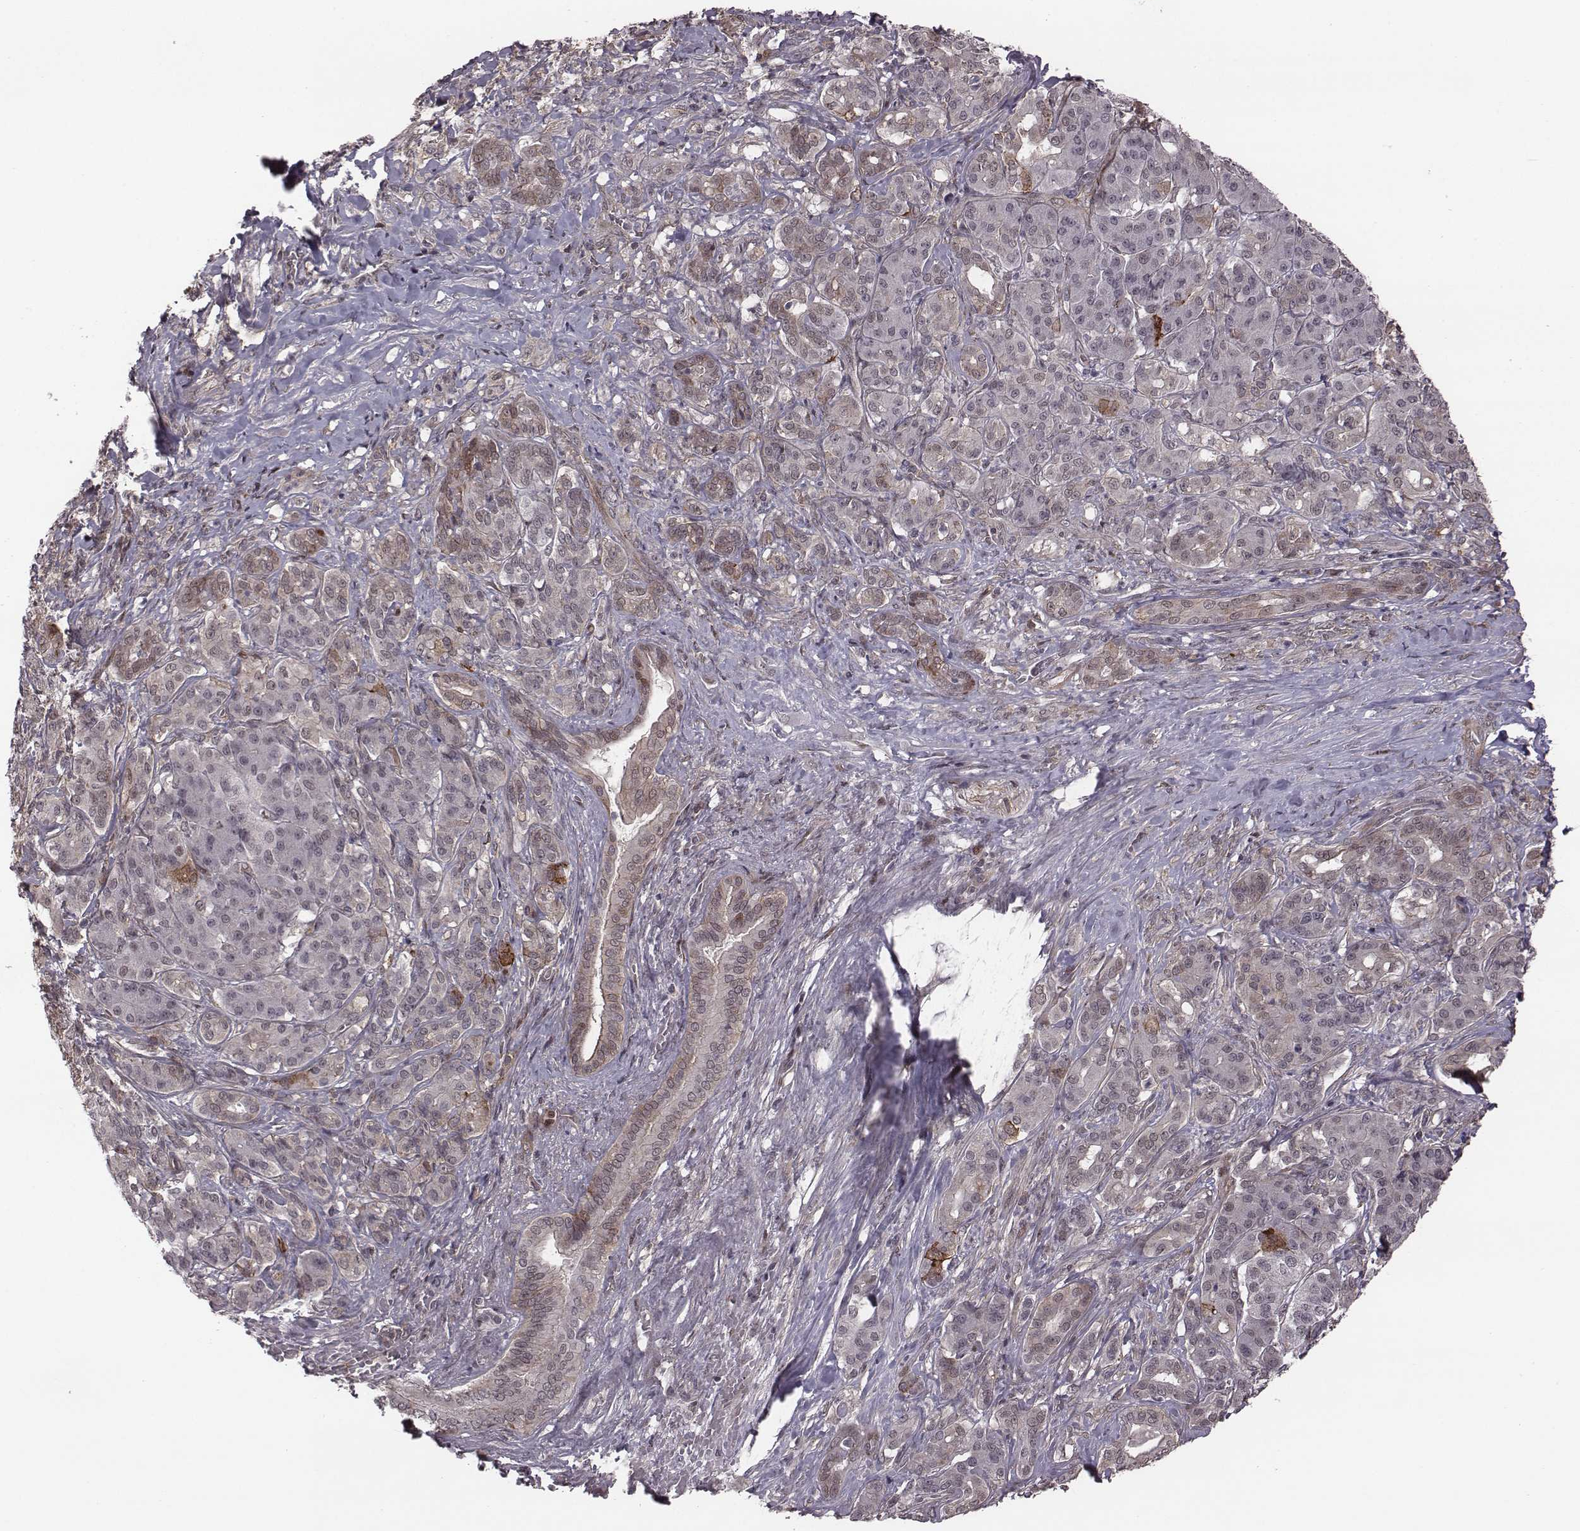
{"staining": {"intensity": "moderate", "quantity": "<25%", "location": "cytoplasmic/membranous,nuclear"}, "tissue": "pancreatic cancer", "cell_type": "Tumor cells", "image_type": "cancer", "snomed": [{"axis": "morphology", "description": "Normal tissue, NOS"}, {"axis": "morphology", "description": "Inflammation, NOS"}, {"axis": "morphology", "description": "Adenocarcinoma, NOS"}, {"axis": "topography", "description": "Pancreas"}], "caption": "The micrograph reveals a brown stain indicating the presence of a protein in the cytoplasmic/membranous and nuclear of tumor cells in adenocarcinoma (pancreatic).", "gene": "RPL3", "patient": {"sex": "male", "age": 57}}